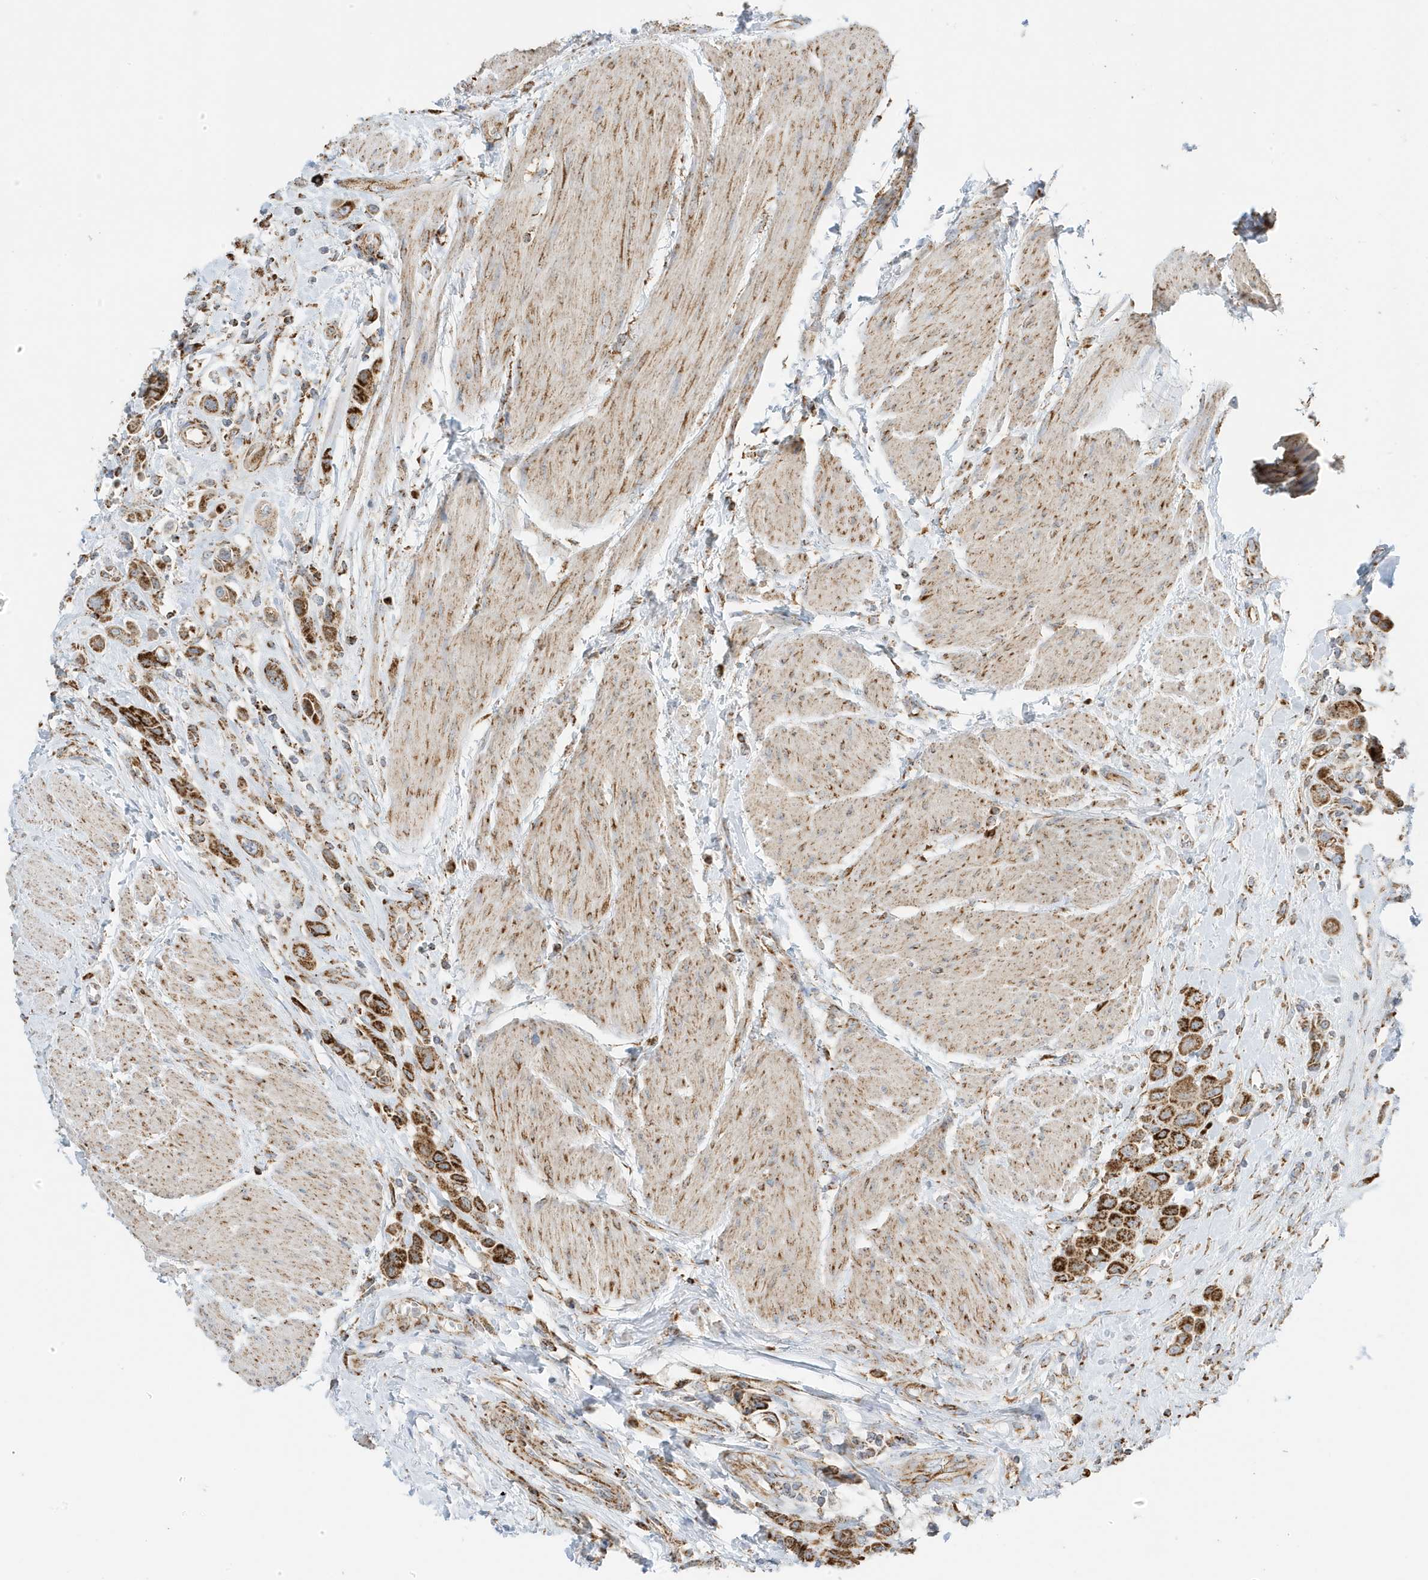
{"staining": {"intensity": "strong", "quantity": ">75%", "location": "cytoplasmic/membranous"}, "tissue": "urothelial cancer", "cell_type": "Tumor cells", "image_type": "cancer", "snomed": [{"axis": "morphology", "description": "Urothelial carcinoma, High grade"}, {"axis": "topography", "description": "Urinary bladder"}], "caption": "Immunohistochemical staining of urothelial carcinoma (high-grade) demonstrates high levels of strong cytoplasmic/membranous protein expression in approximately >75% of tumor cells. (brown staining indicates protein expression, while blue staining denotes nuclei).", "gene": "ATP5ME", "patient": {"sex": "male", "age": 50}}